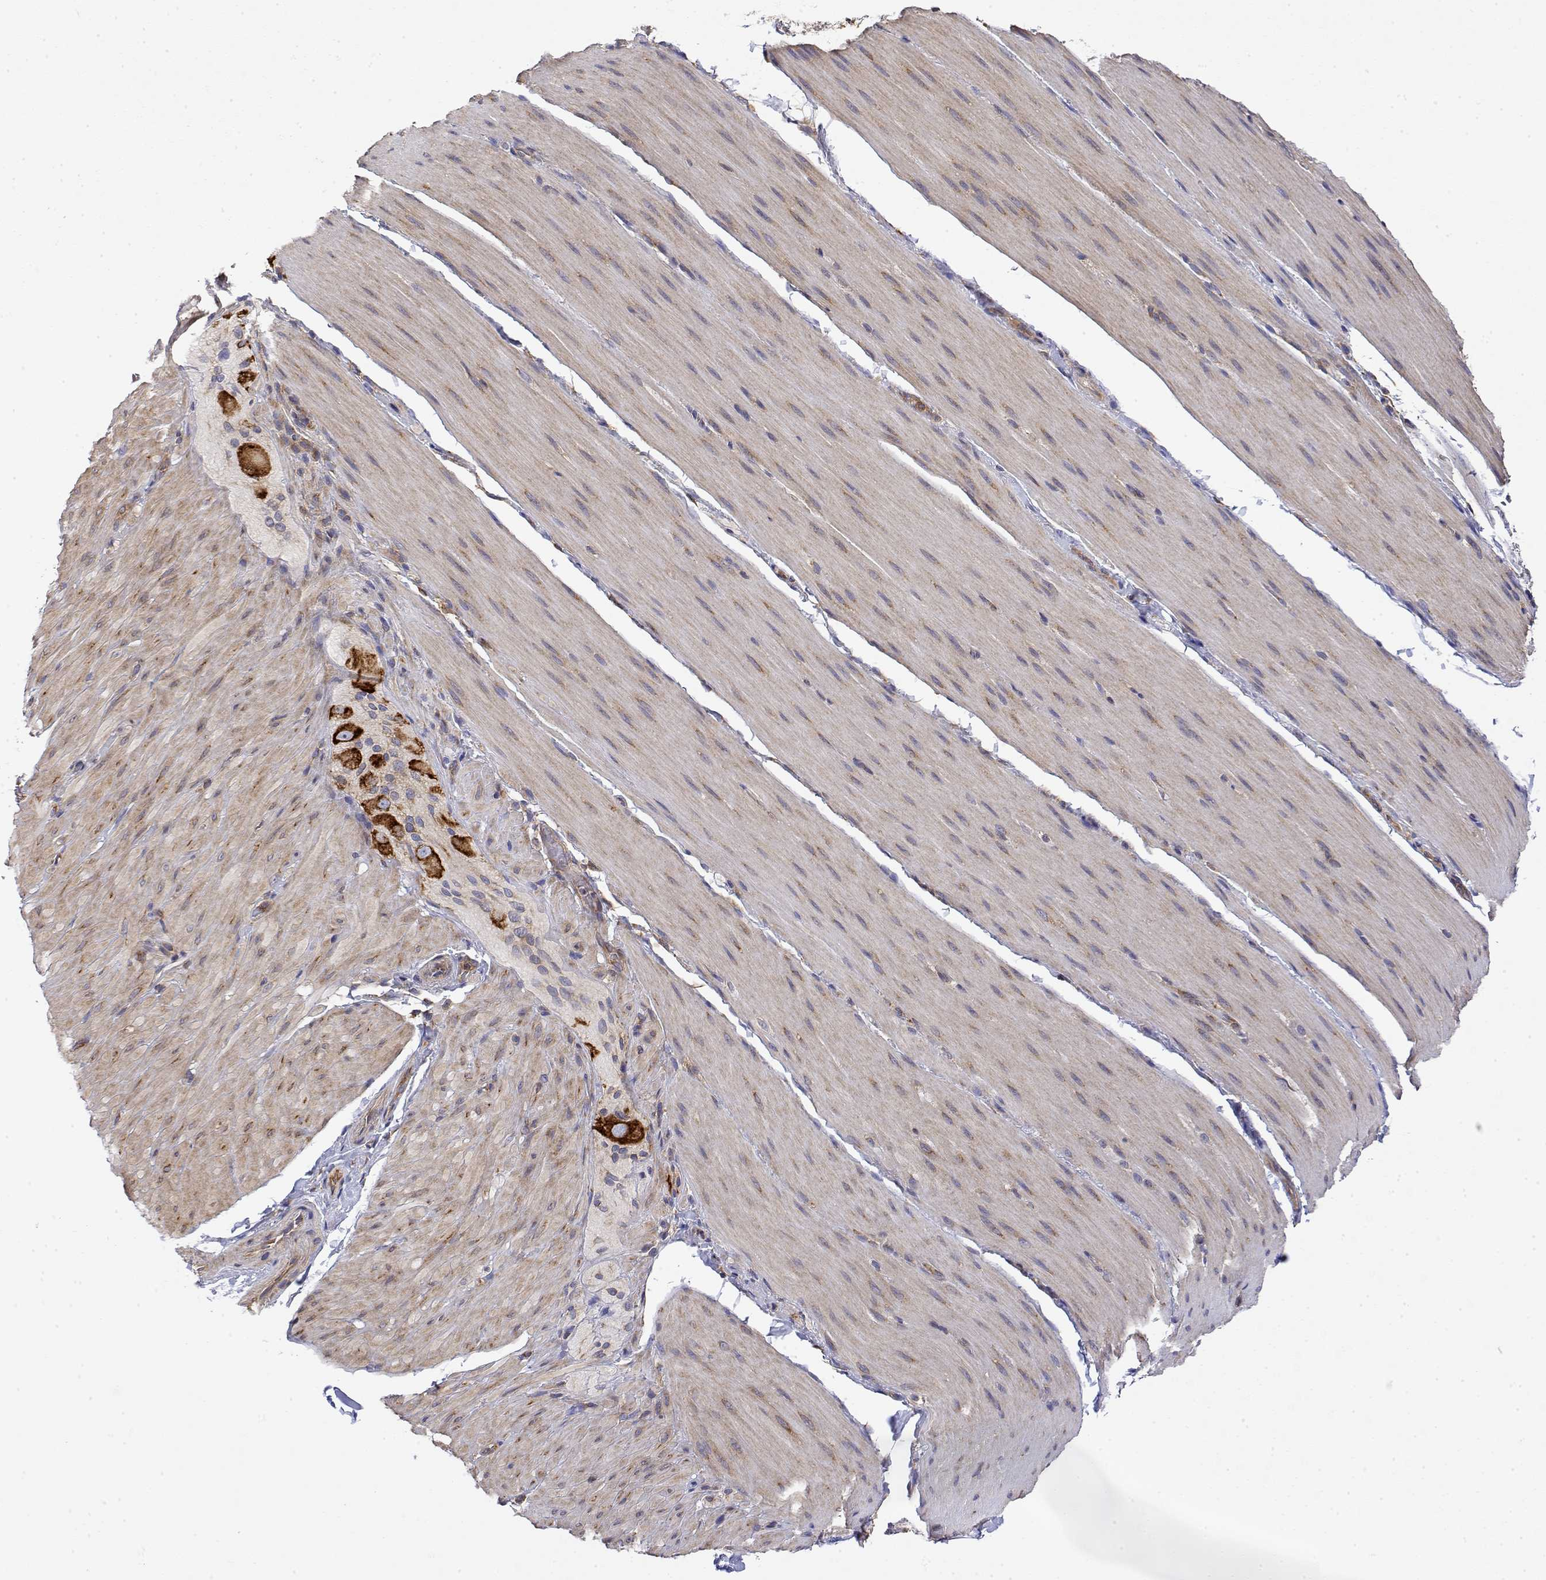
{"staining": {"intensity": "weak", "quantity": "25%-75%", "location": "cytoplasmic/membranous"}, "tissue": "smooth muscle", "cell_type": "Smooth muscle cells", "image_type": "normal", "snomed": [{"axis": "morphology", "description": "Normal tissue, NOS"}, {"axis": "topography", "description": "Smooth muscle"}, {"axis": "topography", "description": "Colon"}], "caption": "Immunohistochemistry of benign human smooth muscle demonstrates low levels of weak cytoplasmic/membranous expression in about 25%-75% of smooth muscle cells. The staining was performed using DAB, with brown indicating positive protein expression. Nuclei are stained blue with hematoxylin.", "gene": "EEF1G", "patient": {"sex": "male", "age": 73}}